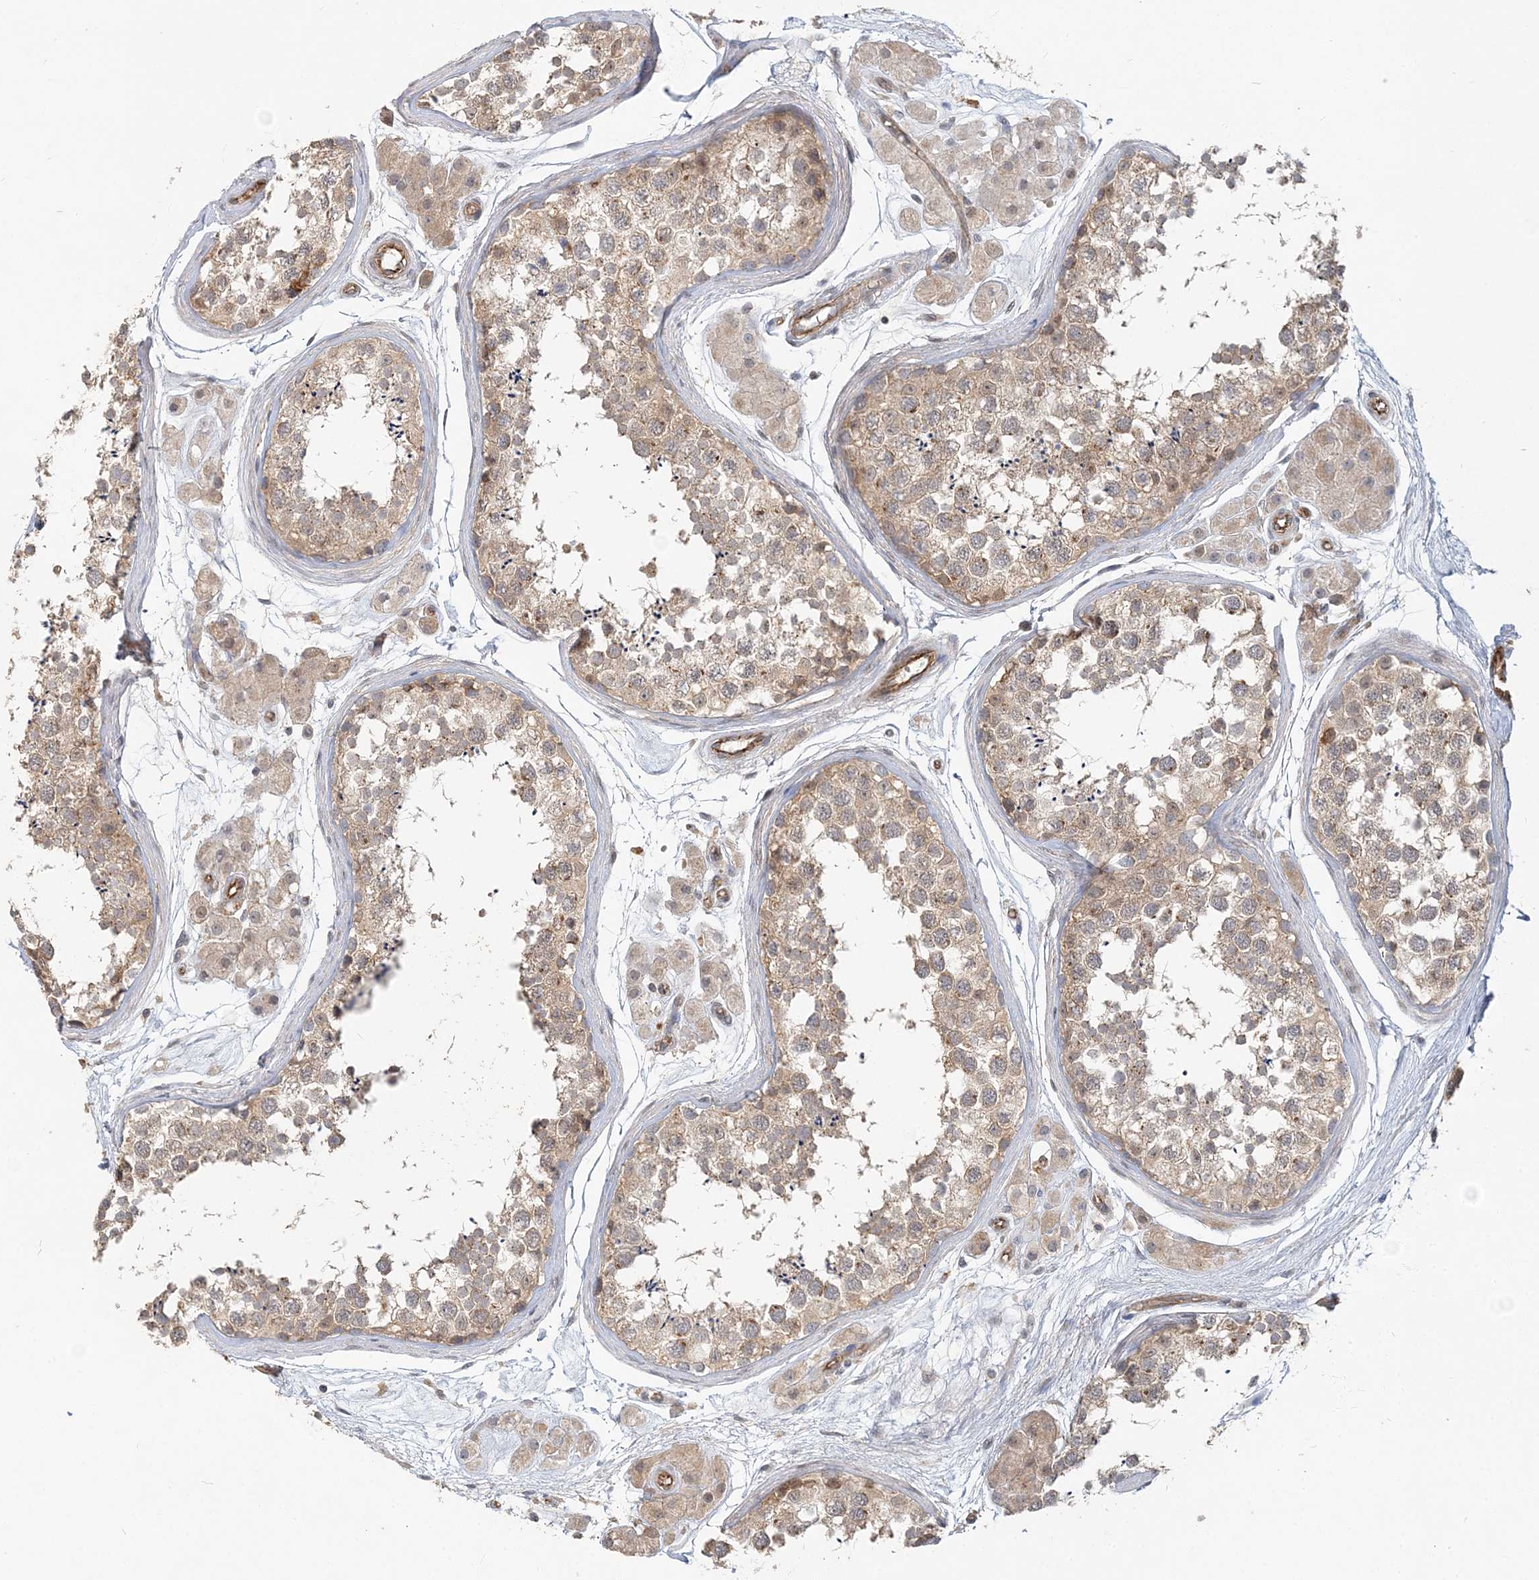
{"staining": {"intensity": "weak", "quantity": "25%-75%", "location": "cytoplasmic/membranous"}, "tissue": "testis", "cell_type": "Cells in seminiferous ducts", "image_type": "normal", "snomed": [{"axis": "morphology", "description": "Normal tissue, NOS"}, {"axis": "topography", "description": "Testis"}], "caption": "High-magnification brightfield microscopy of unremarkable testis stained with DAB (brown) and counterstained with hematoxylin (blue). cells in seminiferous ducts exhibit weak cytoplasmic/membranous positivity is identified in about25%-75% of cells. (Stains: DAB in brown, nuclei in blue, Microscopy: brightfield microscopy at high magnification).", "gene": "MAT2B", "patient": {"sex": "male", "age": 56}}